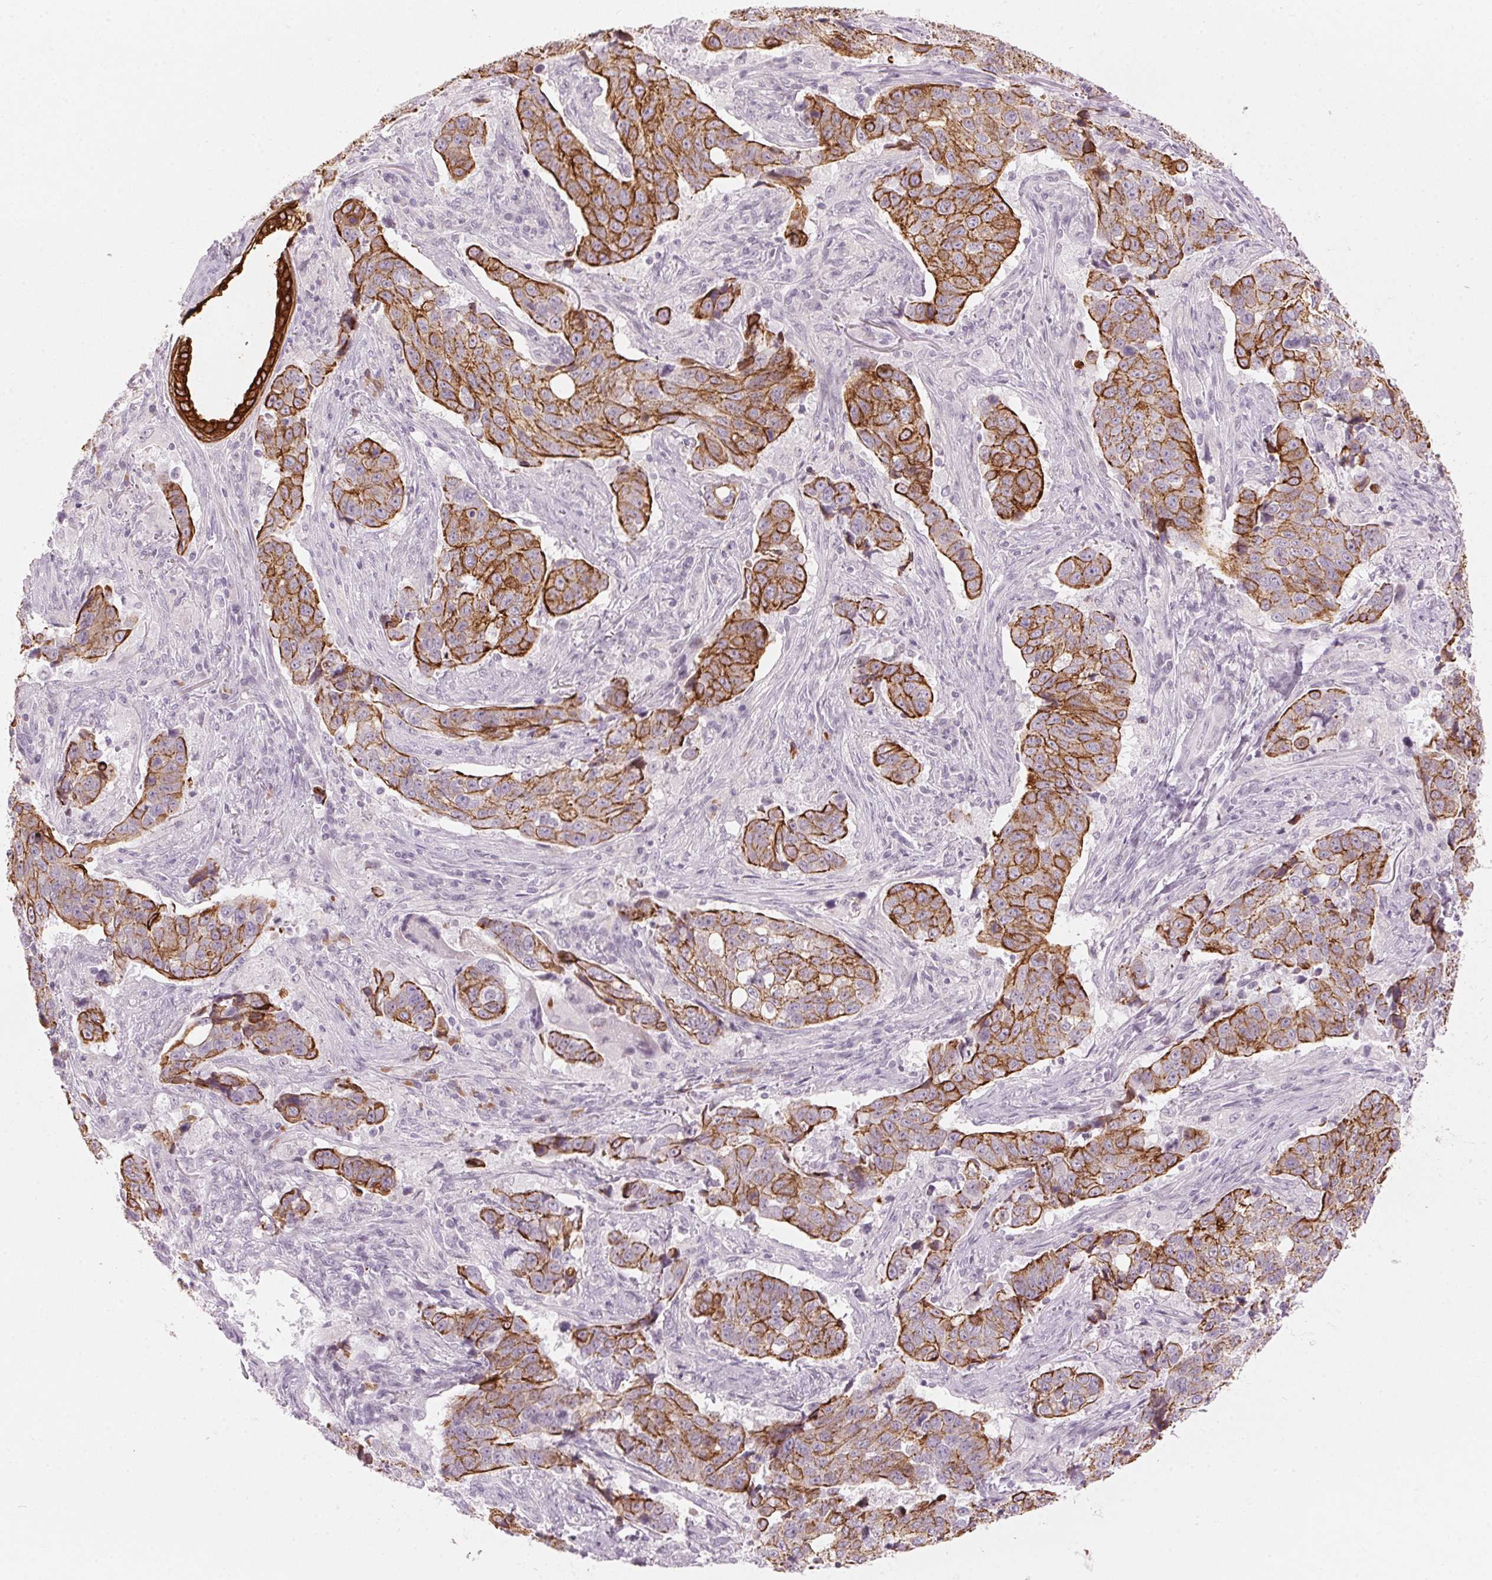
{"staining": {"intensity": "strong", "quantity": "25%-75%", "location": "cytoplasmic/membranous"}, "tissue": "lung cancer", "cell_type": "Tumor cells", "image_type": "cancer", "snomed": [{"axis": "morphology", "description": "Squamous cell carcinoma, NOS"}, {"axis": "topography", "description": "Lymph node"}, {"axis": "topography", "description": "Lung"}], "caption": "Lung cancer stained with IHC demonstrates strong cytoplasmic/membranous positivity in approximately 25%-75% of tumor cells.", "gene": "SCTR", "patient": {"sex": "male", "age": 61}}